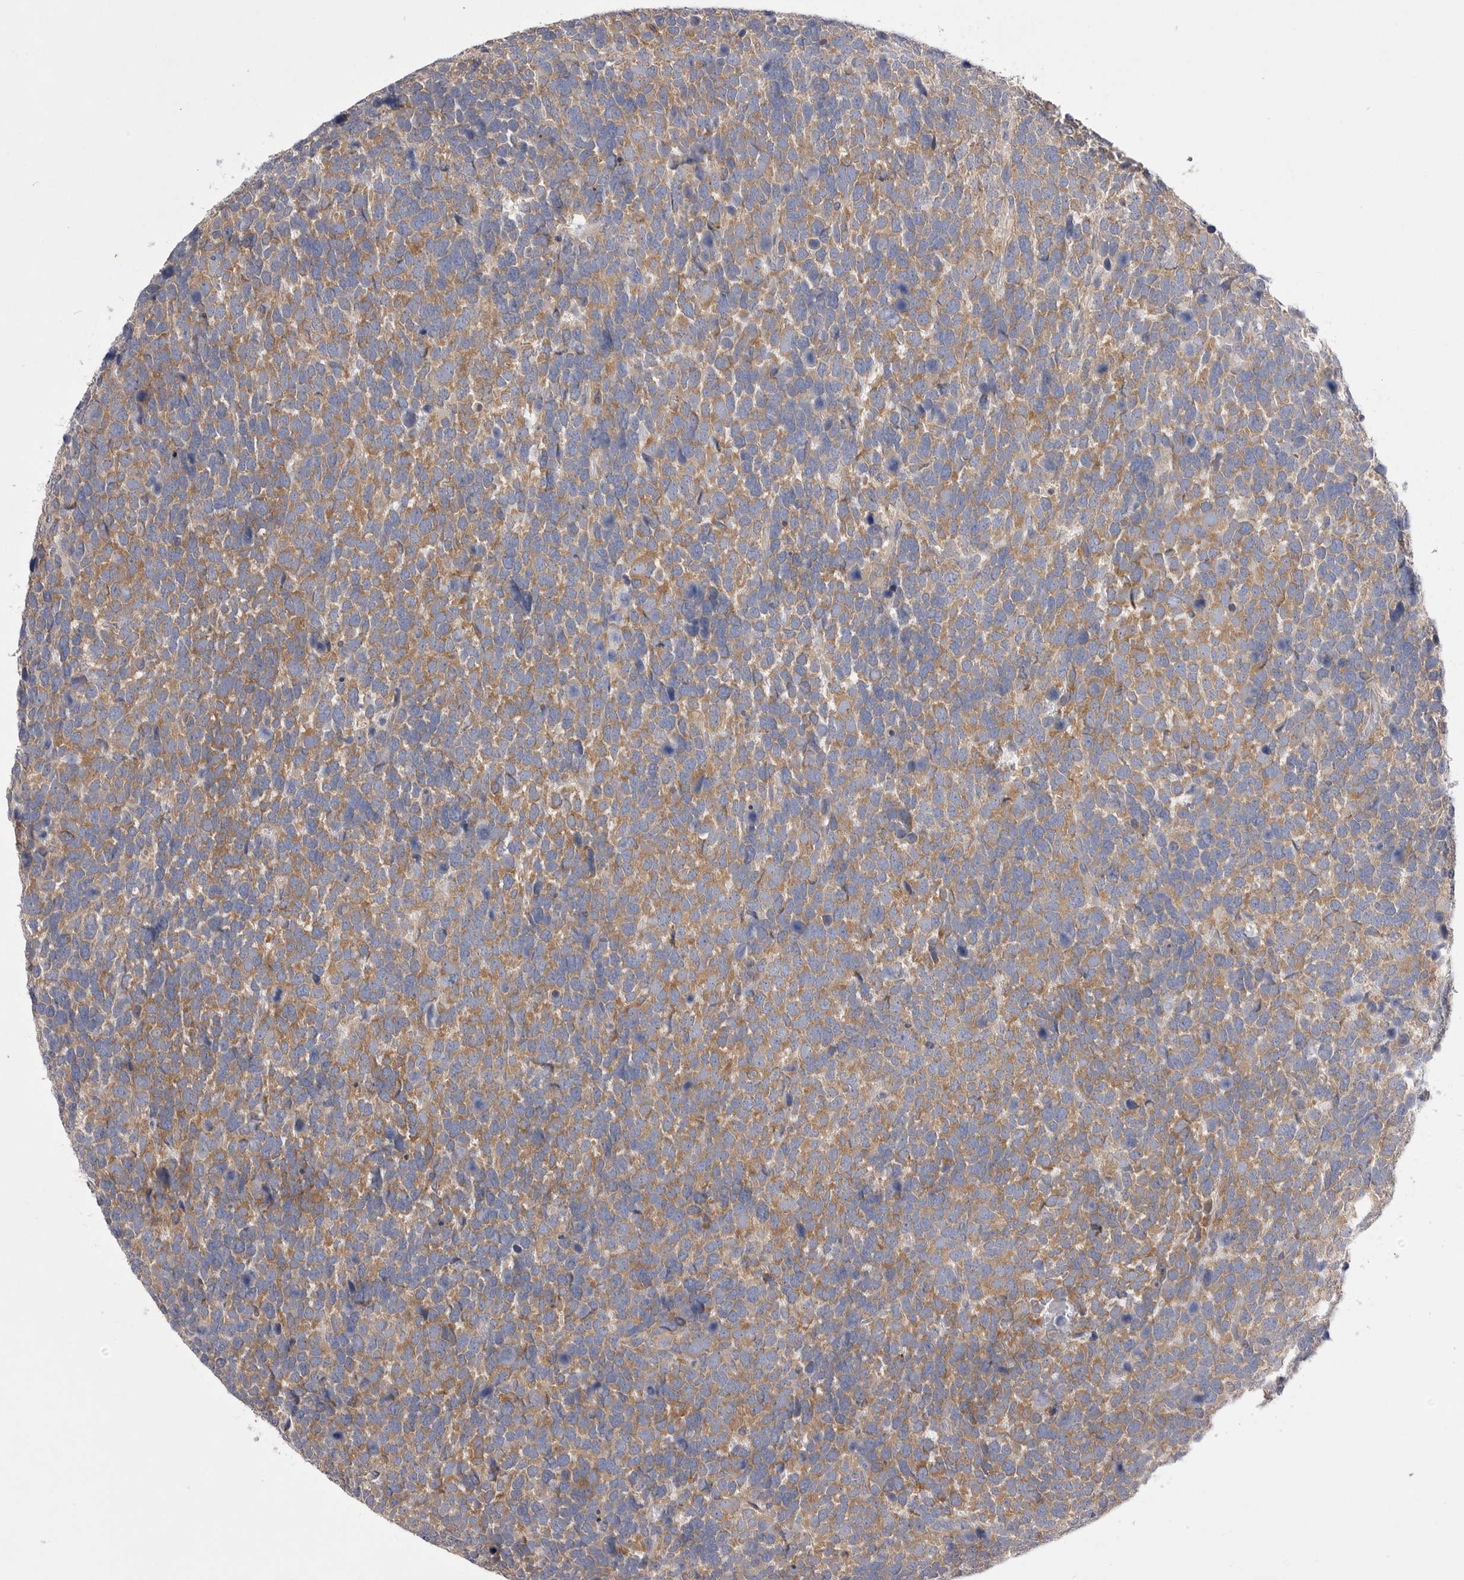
{"staining": {"intensity": "moderate", "quantity": ">75%", "location": "cytoplasmic/membranous"}, "tissue": "urothelial cancer", "cell_type": "Tumor cells", "image_type": "cancer", "snomed": [{"axis": "morphology", "description": "Urothelial carcinoma, High grade"}, {"axis": "topography", "description": "Urinary bladder"}], "caption": "Urothelial cancer tissue shows moderate cytoplasmic/membranous staining in about >75% of tumor cells", "gene": "VAC14", "patient": {"sex": "female", "age": 82}}